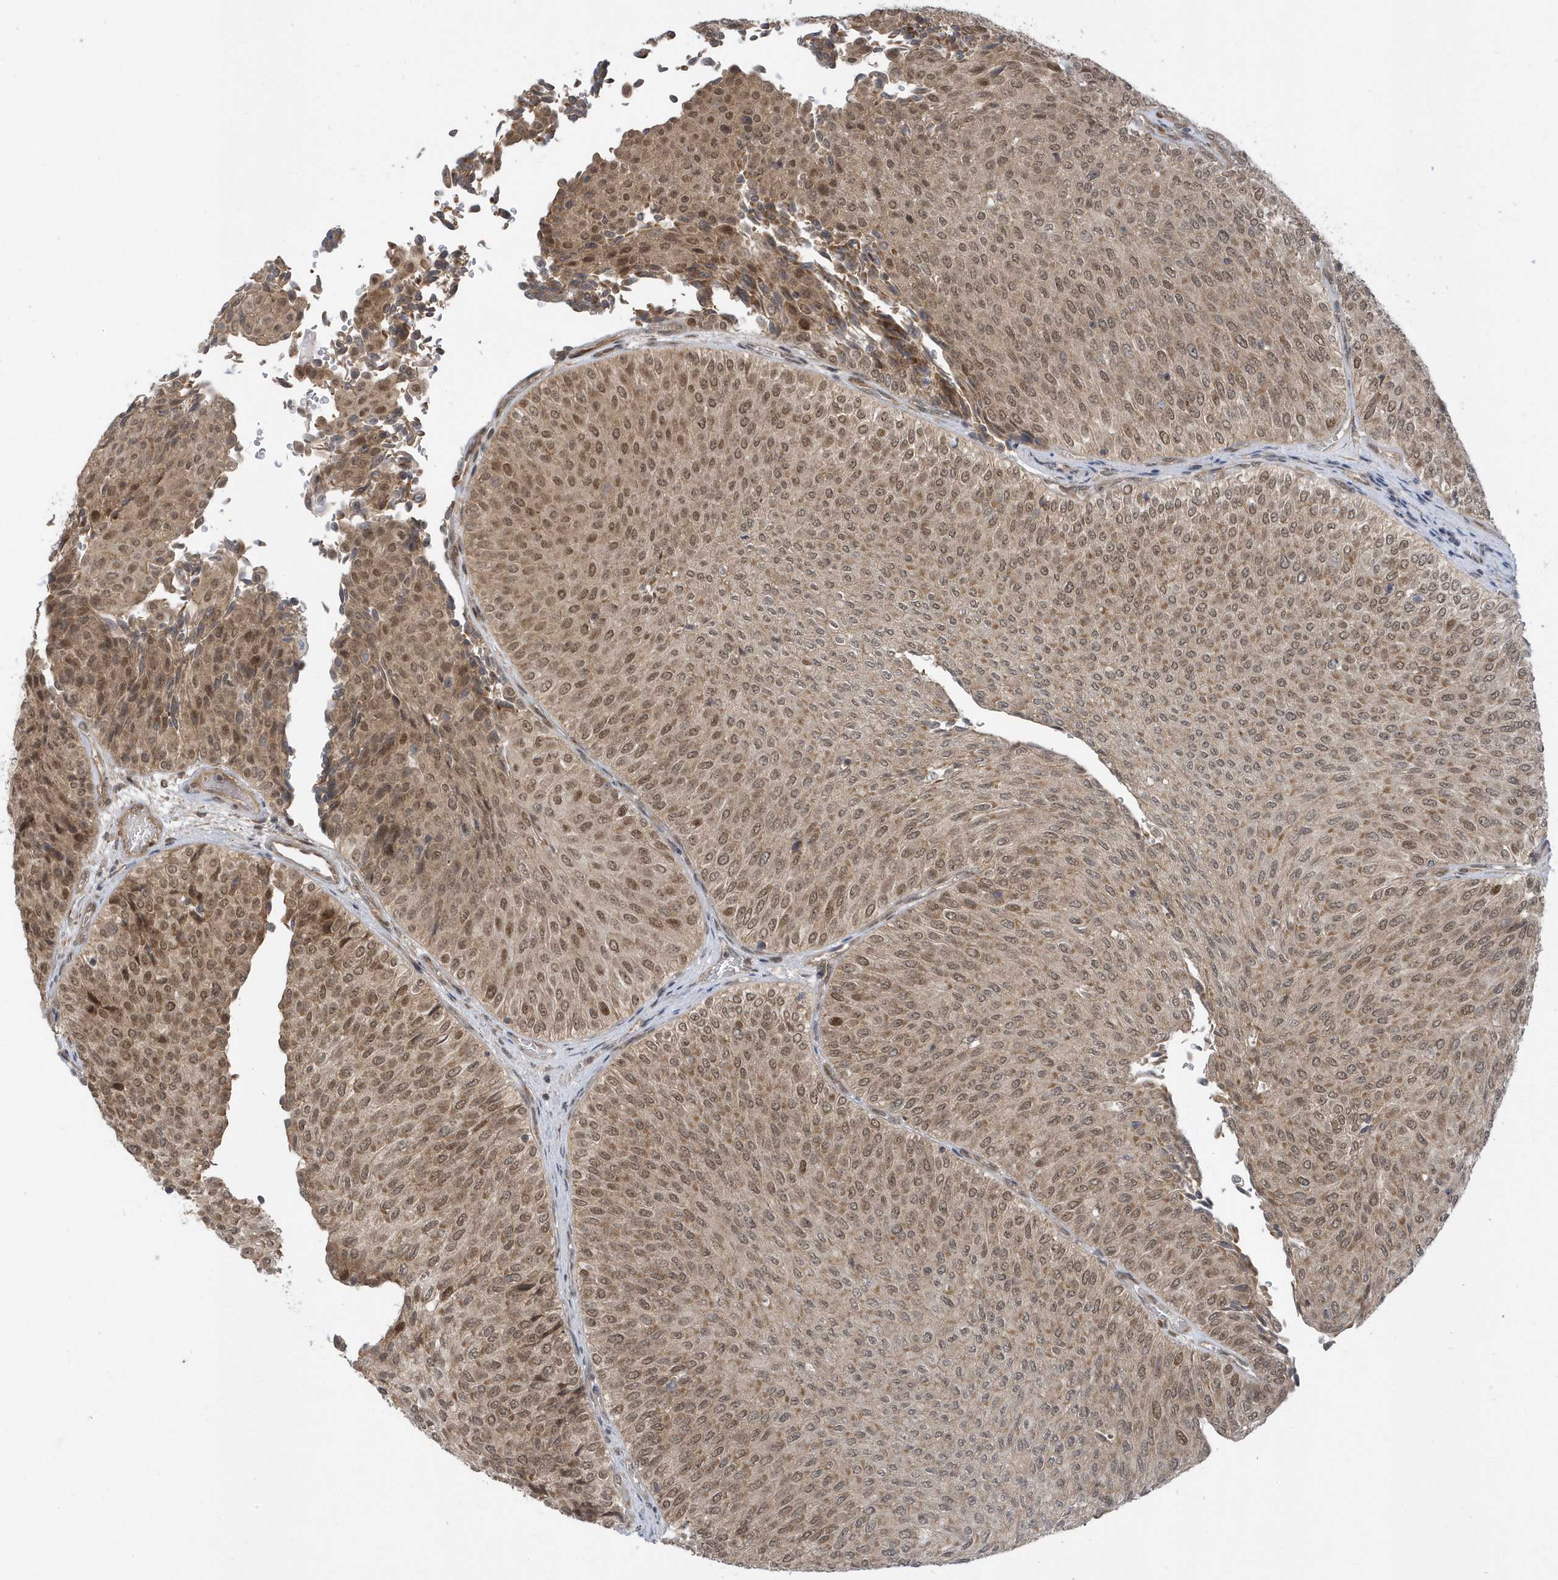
{"staining": {"intensity": "moderate", "quantity": ">75%", "location": "cytoplasmic/membranous,nuclear"}, "tissue": "urothelial cancer", "cell_type": "Tumor cells", "image_type": "cancer", "snomed": [{"axis": "morphology", "description": "Urothelial carcinoma, Low grade"}, {"axis": "topography", "description": "Urinary bladder"}], "caption": "Moderate cytoplasmic/membranous and nuclear protein staining is present in approximately >75% of tumor cells in urothelial cancer. (Brightfield microscopy of DAB IHC at high magnification).", "gene": "USP53", "patient": {"sex": "male", "age": 78}}